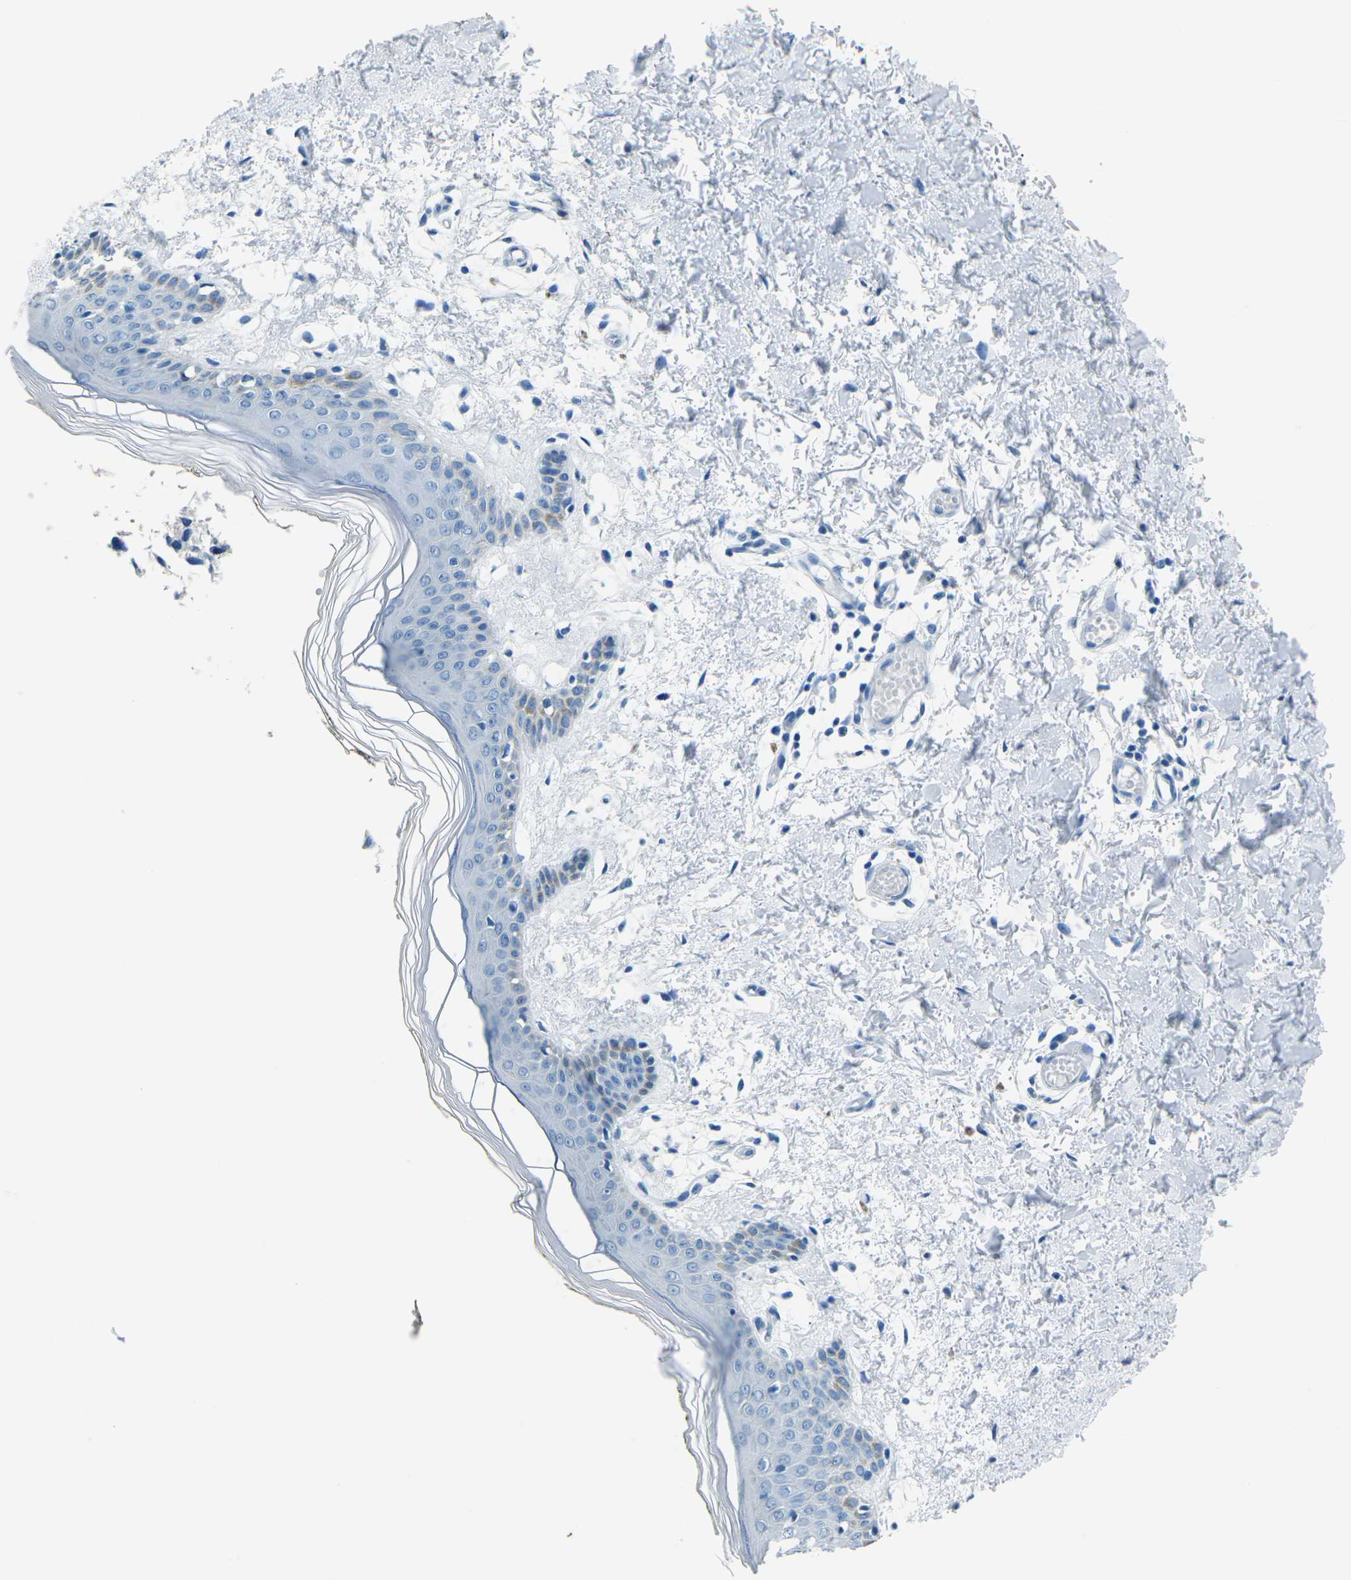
{"staining": {"intensity": "negative", "quantity": "none", "location": "none"}, "tissue": "skin", "cell_type": "Fibroblasts", "image_type": "normal", "snomed": [{"axis": "morphology", "description": "Normal tissue, NOS"}, {"axis": "topography", "description": "Skin"}], "caption": "IHC photomicrograph of benign skin stained for a protein (brown), which shows no positivity in fibroblasts. (Brightfield microscopy of DAB IHC at high magnification).", "gene": "MYH8", "patient": {"sex": "male", "age": 53}}